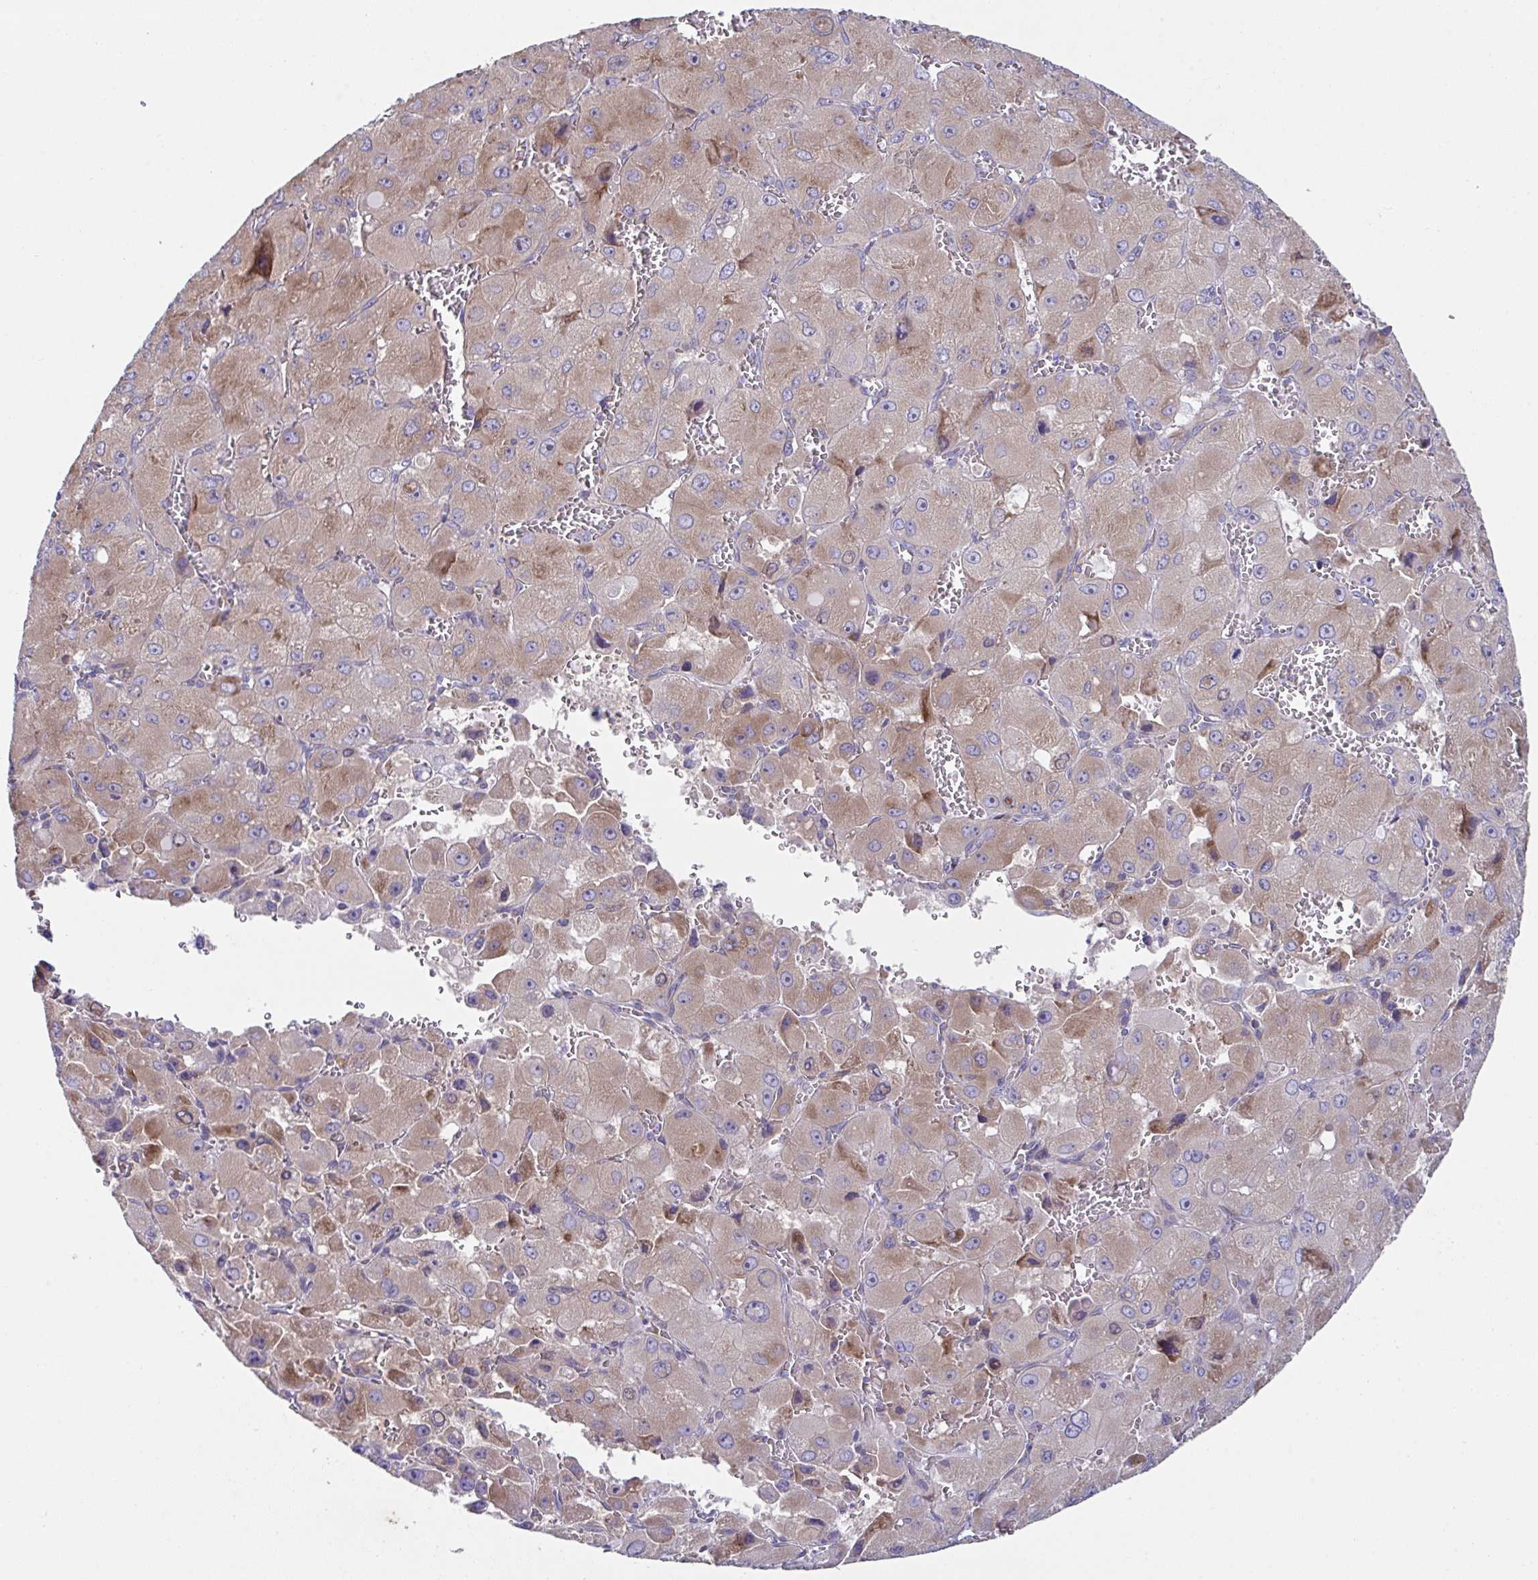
{"staining": {"intensity": "moderate", "quantity": "25%-75%", "location": "cytoplasmic/membranous"}, "tissue": "liver cancer", "cell_type": "Tumor cells", "image_type": "cancer", "snomed": [{"axis": "morphology", "description": "Carcinoma, Hepatocellular, NOS"}, {"axis": "topography", "description": "Liver"}], "caption": "This photomicrograph shows hepatocellular carcinoma (liver) stained with IHC to label a protein in brown. The cytoplasmic/membranous of tumor cells show moderate positivity for the protein. Nuclei are counter-stained blue.", "gene": "FAU", "patient": {"sex": "male", "age": 27}}